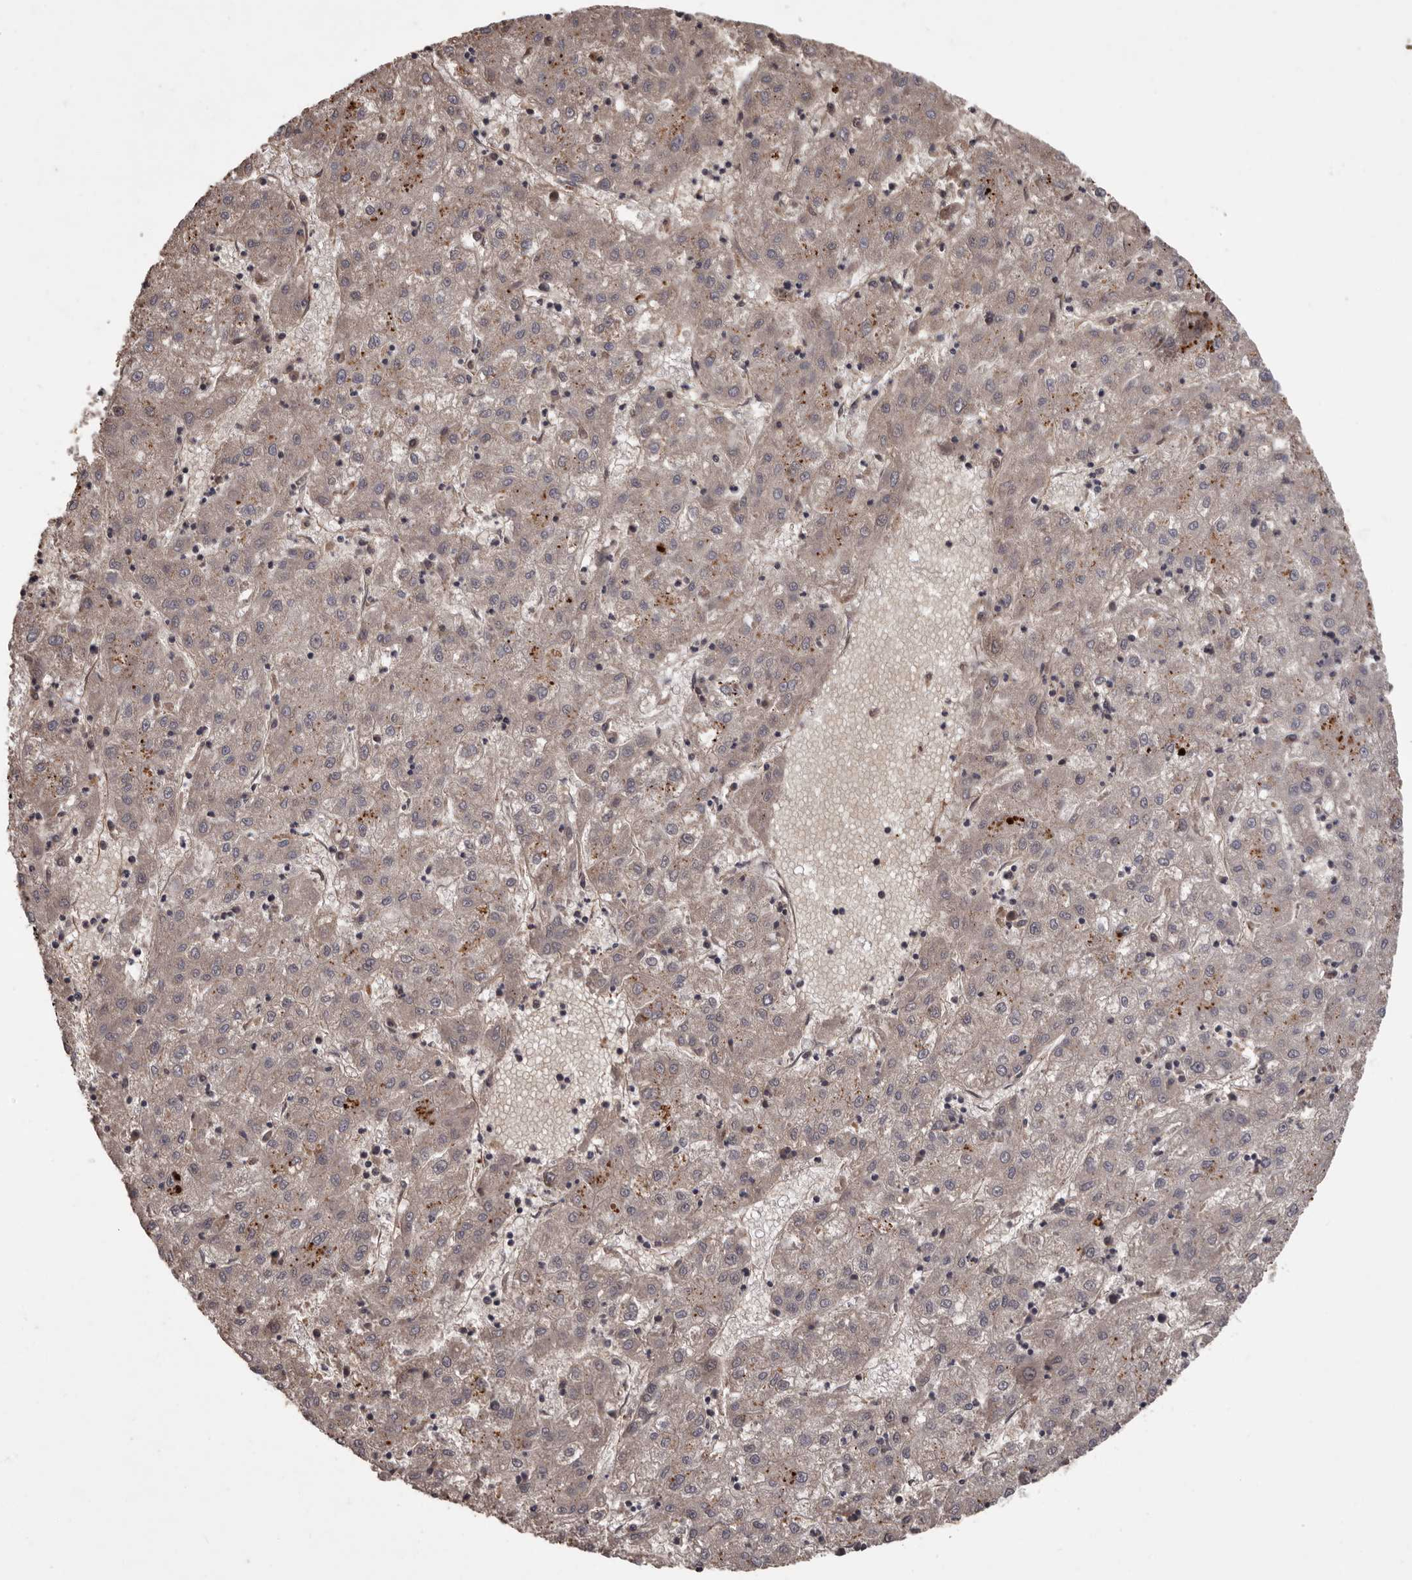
{"staining": {"intensity": "weak", "quantity": "25%-75%", "location": "cytoplasmic/membranous"}, "tissue": "liver cancer", "cell_type": "Tumor cells", "image_type": "cancer", "snomed": [{"axis": "morphology", "description": "Carcinoma, Hepatocellular, NOS"}, {"axis": "topography", "description": "Liver"}], "caption": "Liver cancer (hepatocellular carcinoma) tissue demonstrates weak cytoplasmic/membranous staining in approximately 25%-75% of tumor cells", "gene": "BRAT1", "patient": {"sex": "male", "age": 72}}